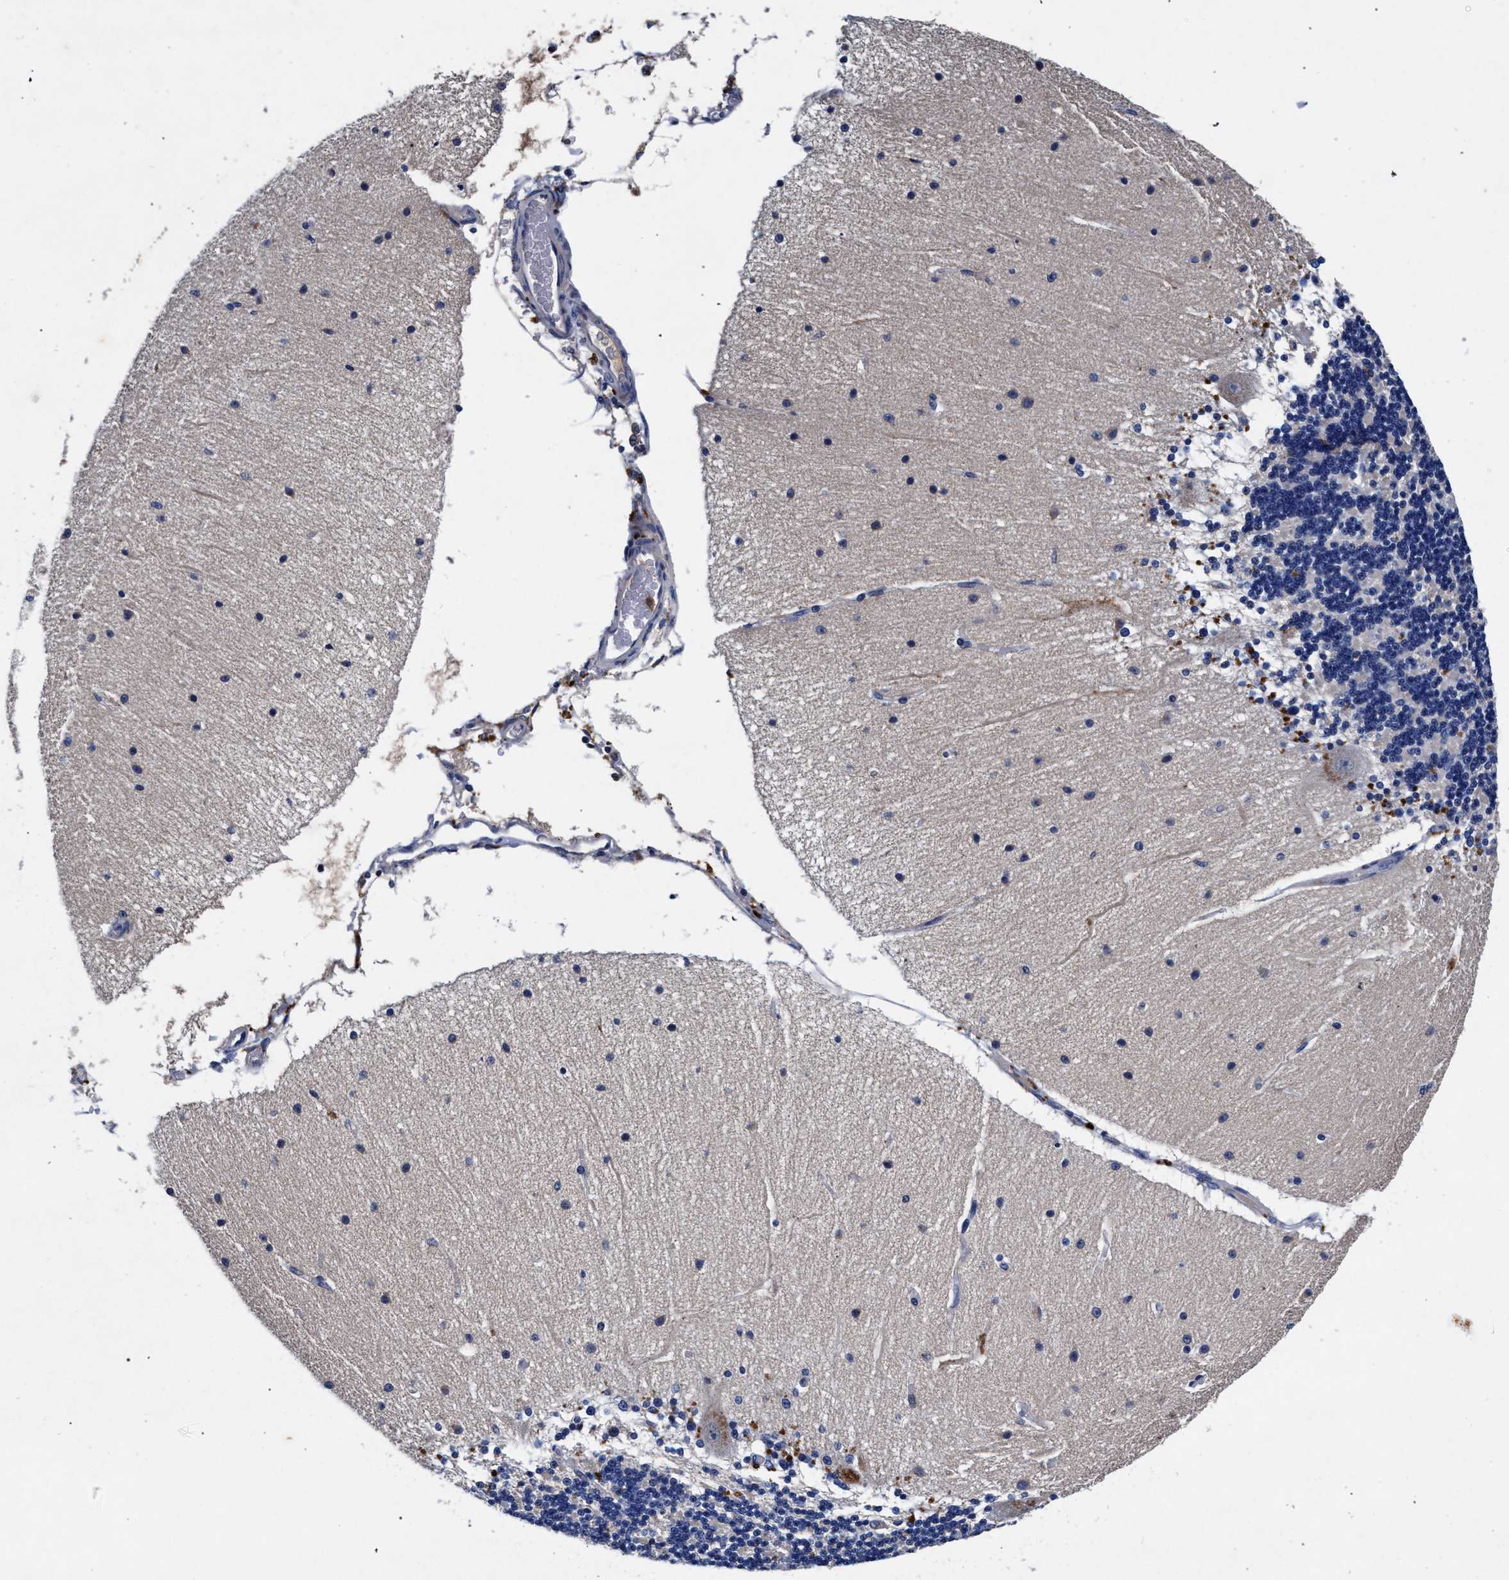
{"staining": {"intensity": "negative", "quantity": "none", "location": "none"}, "tissue": "cerebellum", "cell_type": "Cells in granular layer", "image_type": "normal", "snomed": [{"axis": "morphology", "description": "Normal tissue, NOS"}, {"axis": "topography", "description": "Cerebellum"}], "caption": "Immunohistochemical staining of benign human cerebellum shows no significant staining in cells in granular layer. The staining is performed using DAB (3,3'-diaminobenzidine) brown chromogen with nuclei counter-stained in using hematoxylin.", "gene": "HSD17B14", "patient": {"sex": "female", "age": 54}}